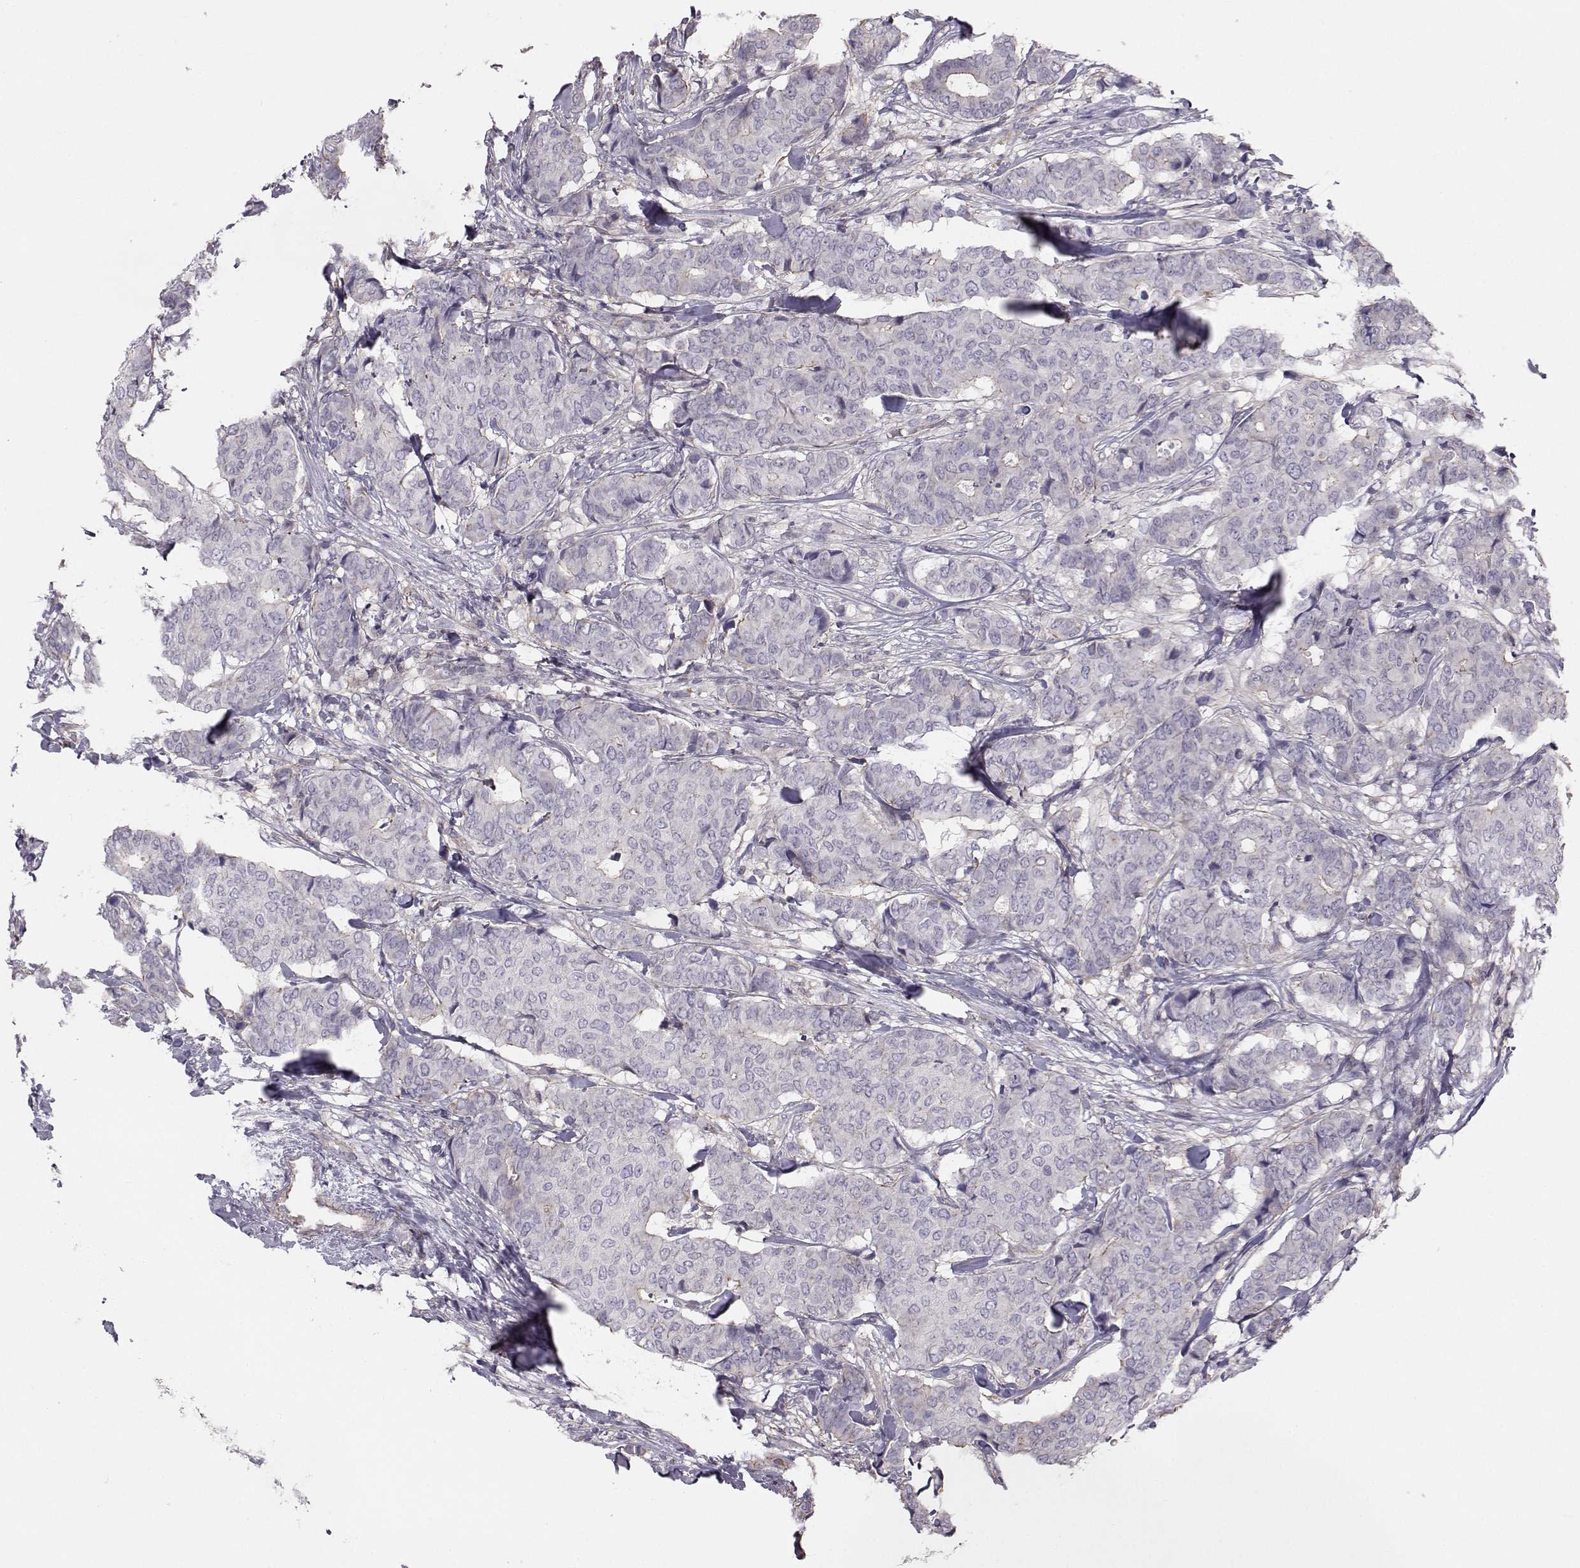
{"staining": {"intensity": "negative", "quantity": "none", "location": "none"}, "tissue": "breast cancer", "cell_type": "Tumor cells", "image_type": "cancer", "snomed": [{"axis": "morphology", "description": "Duct carcinoma"}, {"axis": "topography", "description": "Breast"}], "caption": "This photomicrograph is of breast invasive ductal carcinoma stained with immunohistochemistry (IHC) to label a protein in brown with the nuclei are counter-stained blue. There is no expression in tumor cells. The staining was performed using DAB to visualize the protein expression in brown, while the nuclei were stained in blue with hematoxylin (Magnification: 20x).", "gene": "GARIN3", "patient": {"sex": "female", "age": 75}}